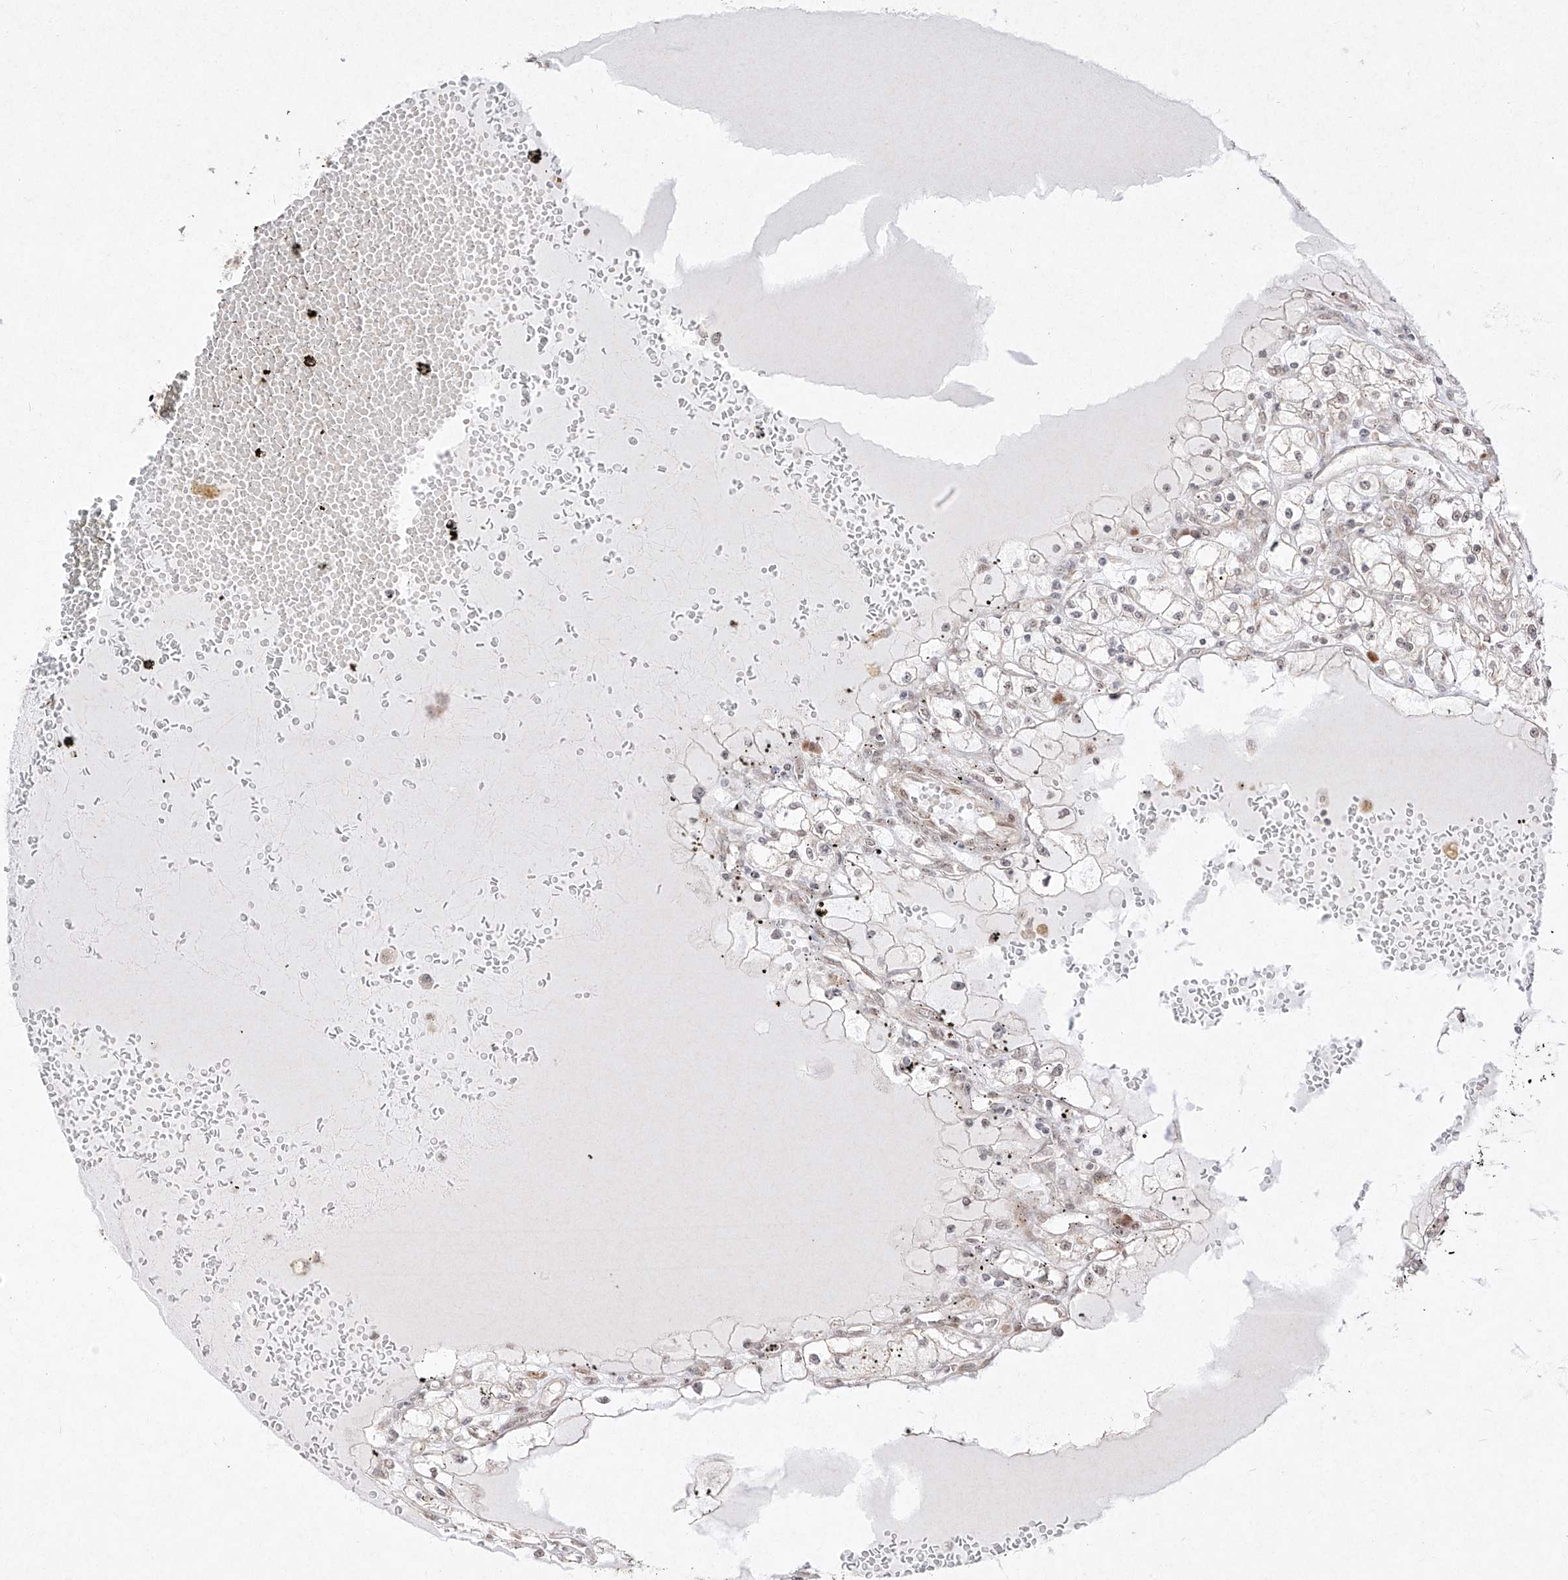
{"staining": {"intensity": "negative", "quantity": "none", "location": "none"}, "tissue": "renal cancer", "cell_type": "Tumor cells", "image_type": "cancer", "snomed": [{"axis": "morphology", "description": "Adenocarcinoma, NOS"}, {"axis": "topography", "description": "Kidney"}], "caption": "IHC histopathology image of renal cancer (adenocarcinoma) stained for a protein (brown), which shows no positivity in tumor cells. The staining is performed using DAB (3,3'-diaminobenzidine) brown chromogen with nuclei counter-stained in using hematoxylin.", "gene": "SNRNP27", "patient": {"sex": "male", "age": 56}}